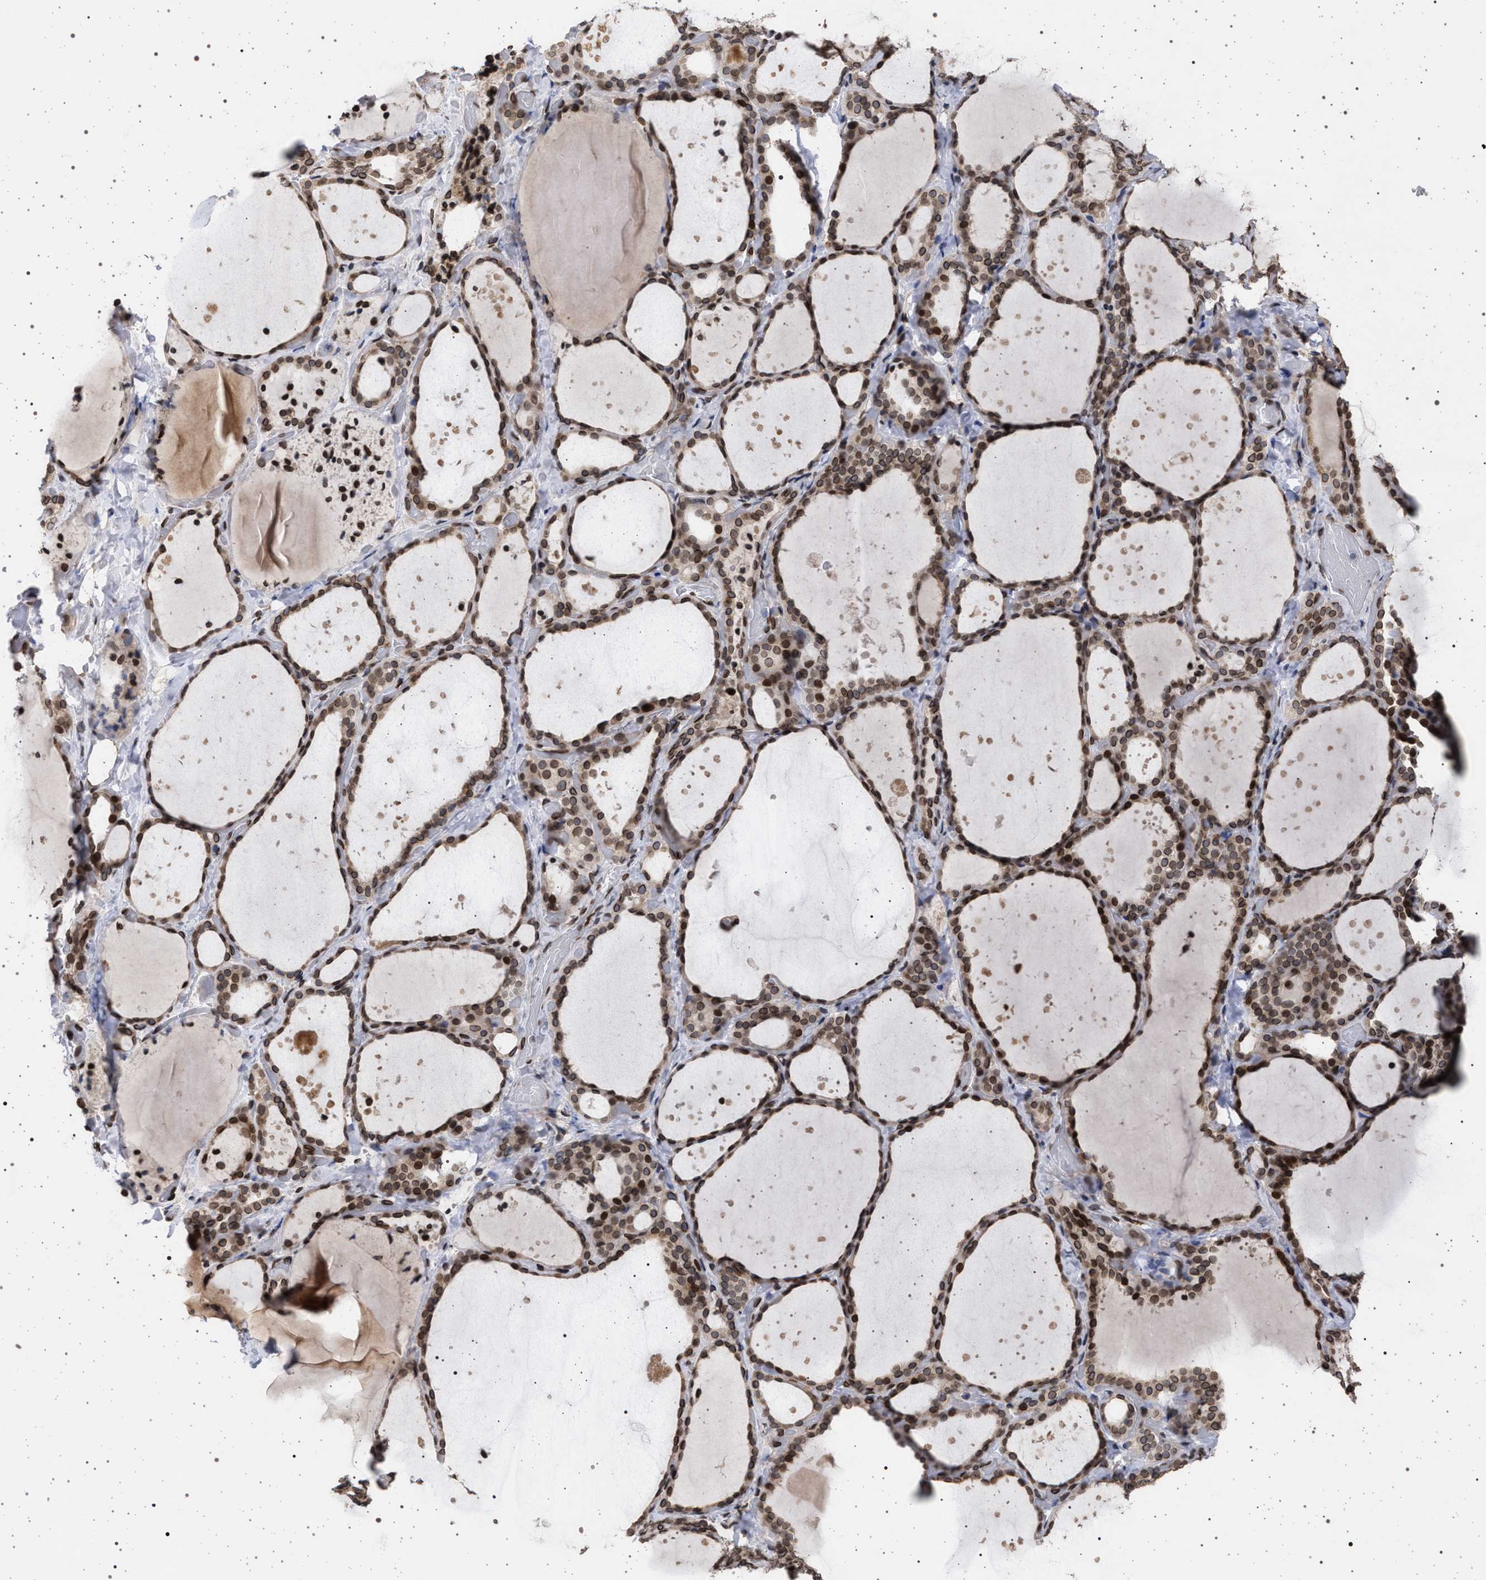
{"staining": {"intensity": "moderate", "quantity": ">75%", "location": "cytoplasmic/membranous,nuclear"}, "tissue": "thyroid gland", "cell_type": "Glandular cells", "image_type": "normal", "snomed": [{"axis": "morphology", "description": "Normal tissue, NOS"}, {"axis": "topography", "description": "Thyroid gland"}], "caption": "Immunohistochemical staining of normal thyroid gland reveals moderate cytoplasmic/membranous,nuclear protein expression in about >75% of glandular cells.", "gene": "ING2", "patient": {"sex": "female", "age": 44}}